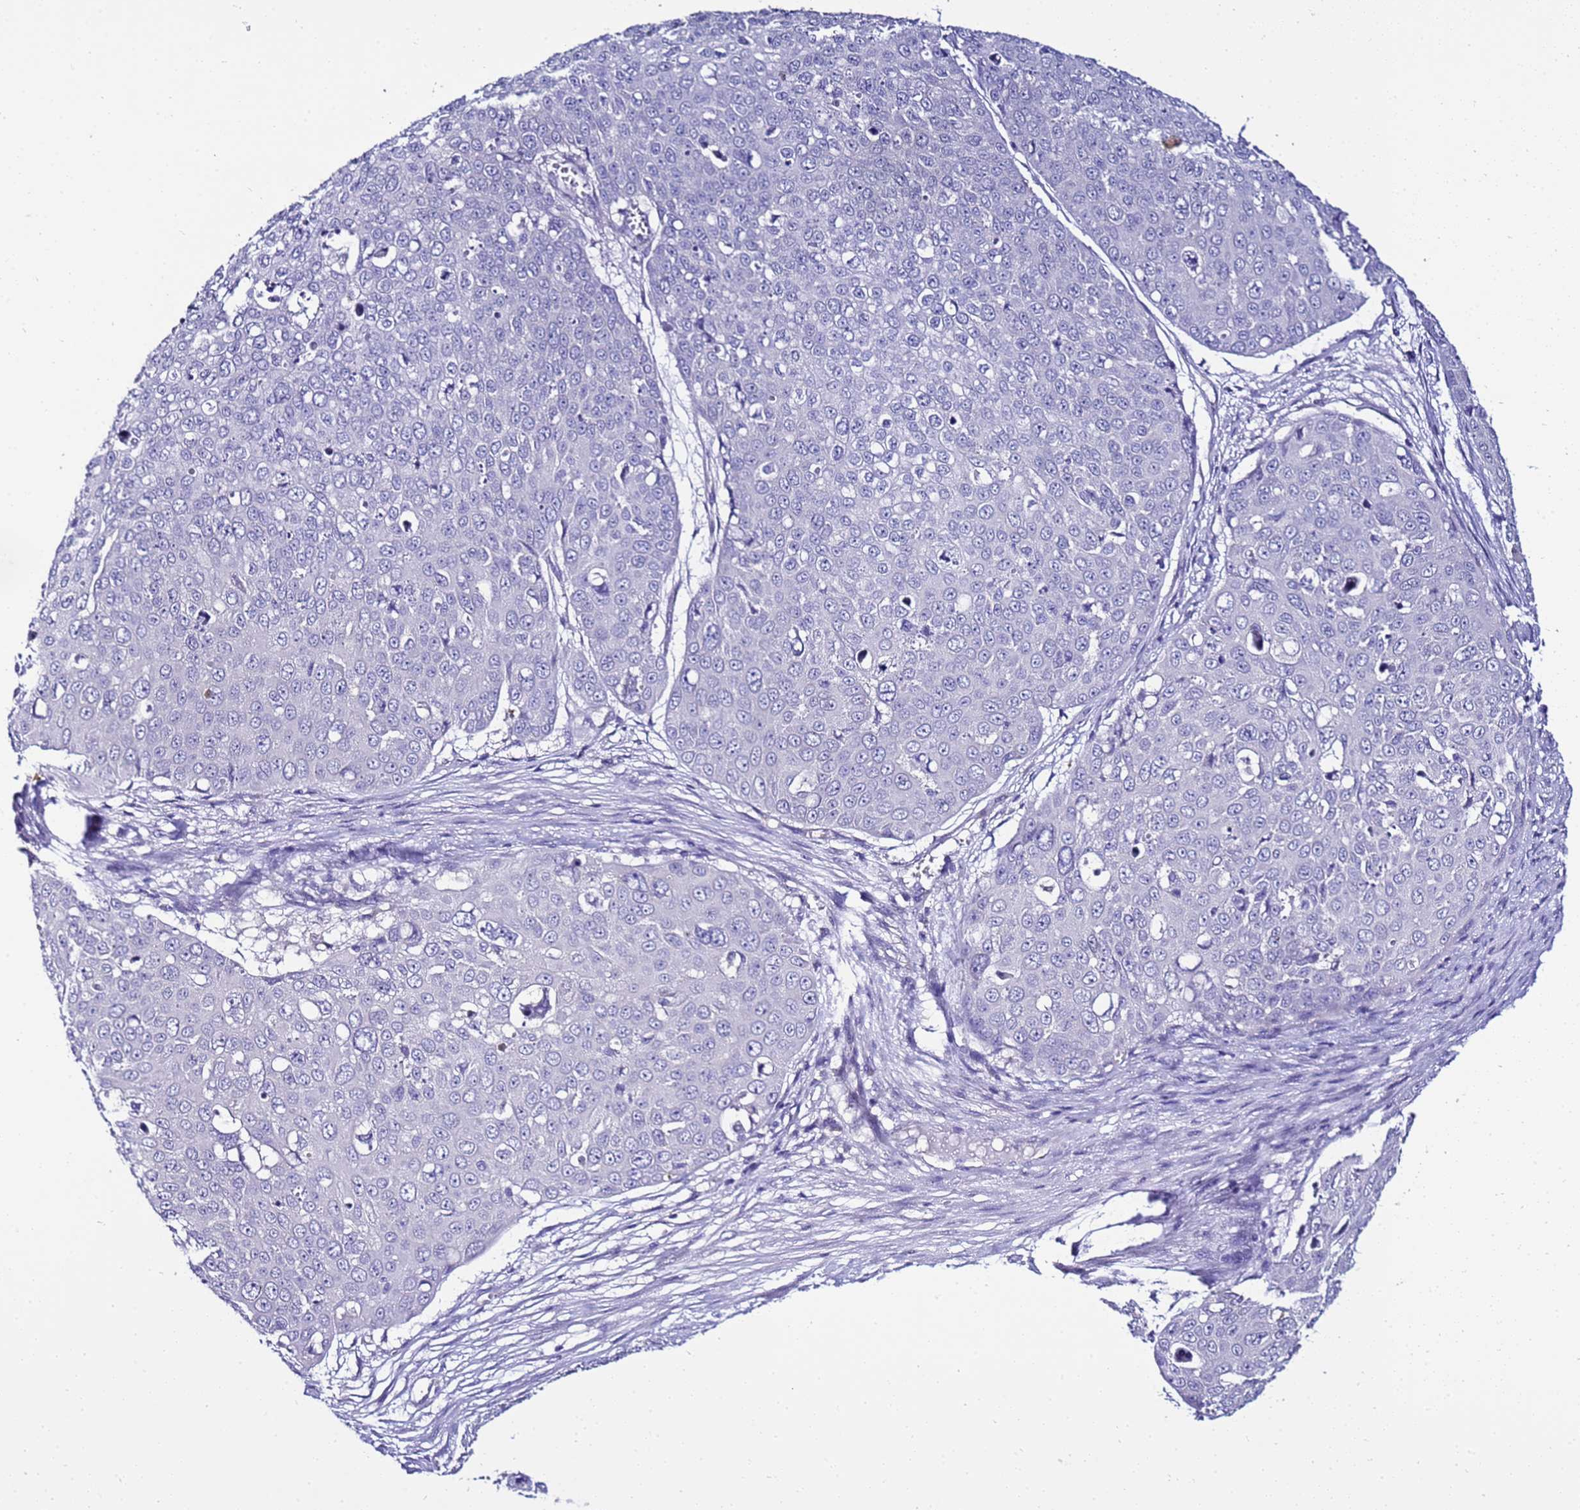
{"staining": {"intensity": "negative", "quantity": "none", "location": "none"}, "tissue": "skin cancer", "cell_type": "Tumor cells", "image_type": "cancer", "snomed": [{"axis": "morphology", "description": "Squamous cell carcinoma, NOS"}, {"axis": "topography", "description": "Skin"}], "caption": "The image displays no staining of tumor cells in skin cancer (squamous cell carcinoma).", "gene": "FAM166B", "patient": {"sex": "male", "age": 71}}